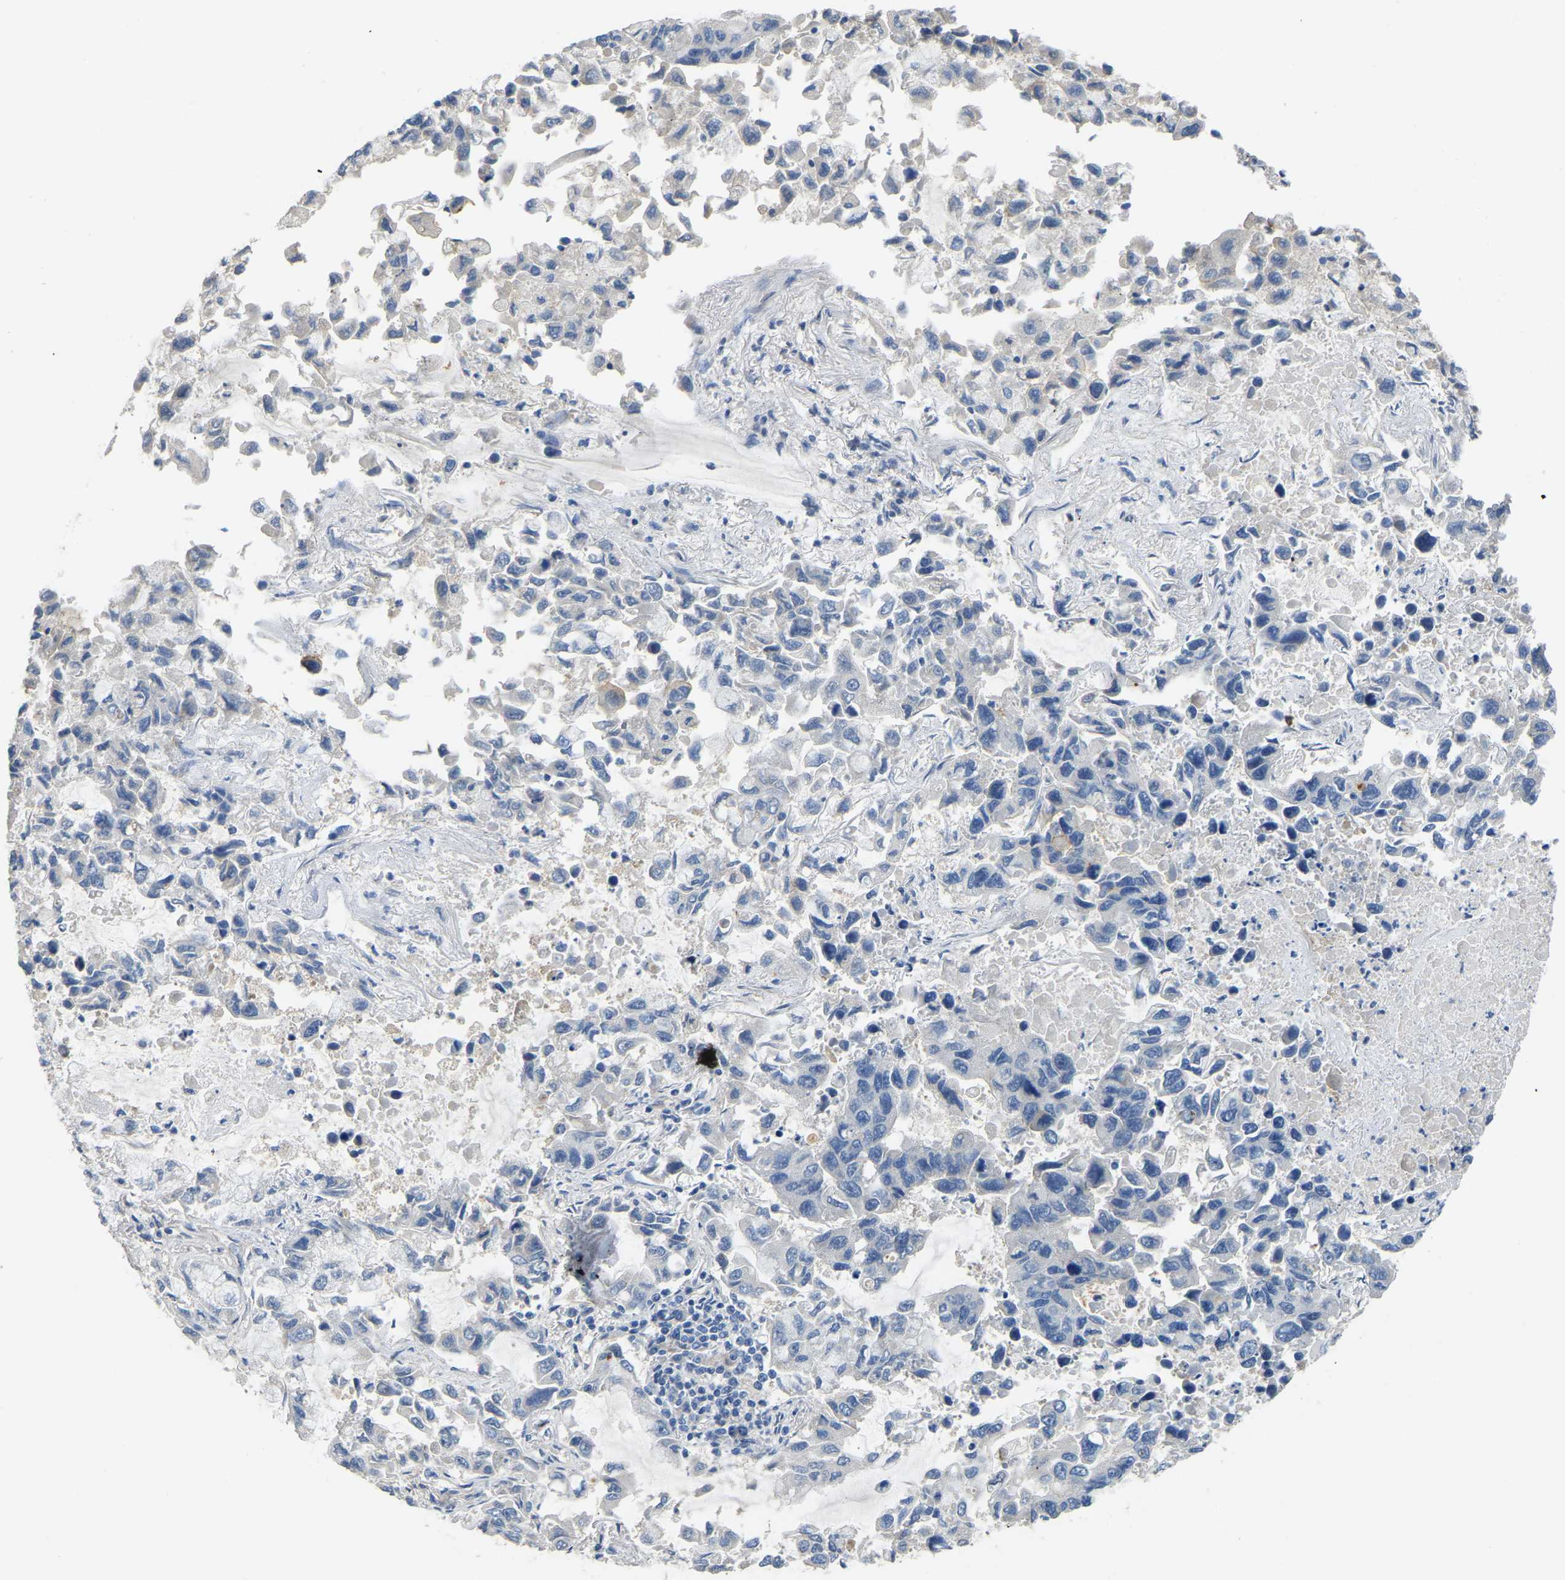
{"staining": {"intensity": "negative", "quantity": "none", "location": "none"}, "tissue": "lung cancer", "cell_type": "Tumor cells", "image_type": "cancer", "snomed": [{"axis": "morphology", "description": "Adenocarcinoma, NOS"}, {"axis": "topography", "description": "Lung"}], "caption": "DAB (3,3'-diaminobenzidine) immunohistochemical staining of adenocarcinoma (lung) displays no significant expression in tumor cells.", "gene": "HIGD2B", "patient": {"sex": "male", "age": 64}}